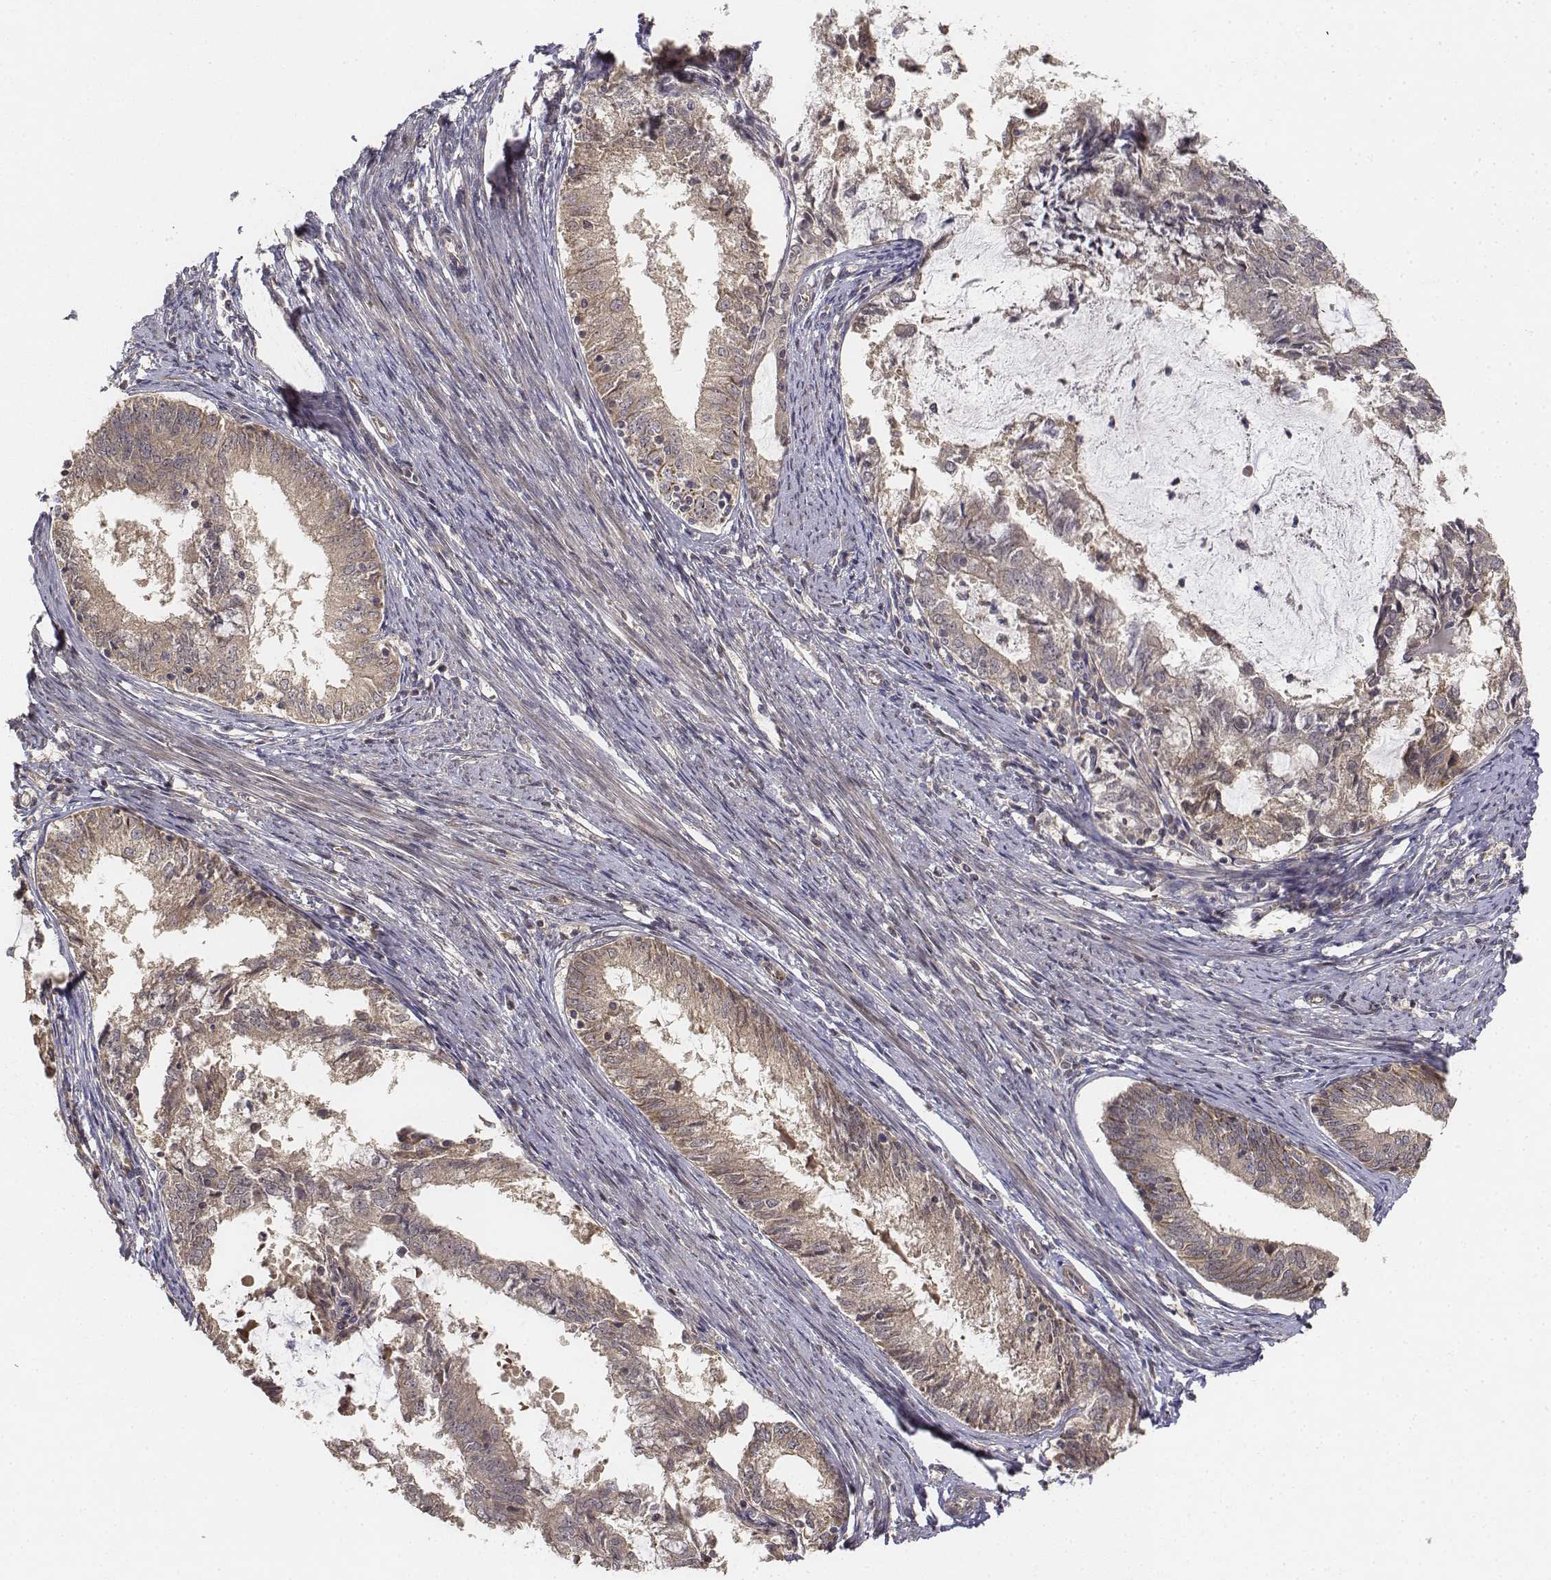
{"staining": {"intensity": "weak", "quantity": ">75%", "location": "cytoplasmic/membranous"}, "tissue": "endometrial cancer", "cell_type": "Tumor cells", "image_type": "cancer", "snomed": [{"axis": "morphology", "description": "Adenocarcinoma, NOS"}, {"axis": "topography", "description": "Endometrium"}], "caption": "Brown immunohistochemical staining in human endometrial adenocarcinoma exhibits weak cytoplasmic/membranous expression in about >75% of tumor cells.", "gene": "FBXO21", "patient": {"sex": "female", "age": 57}}